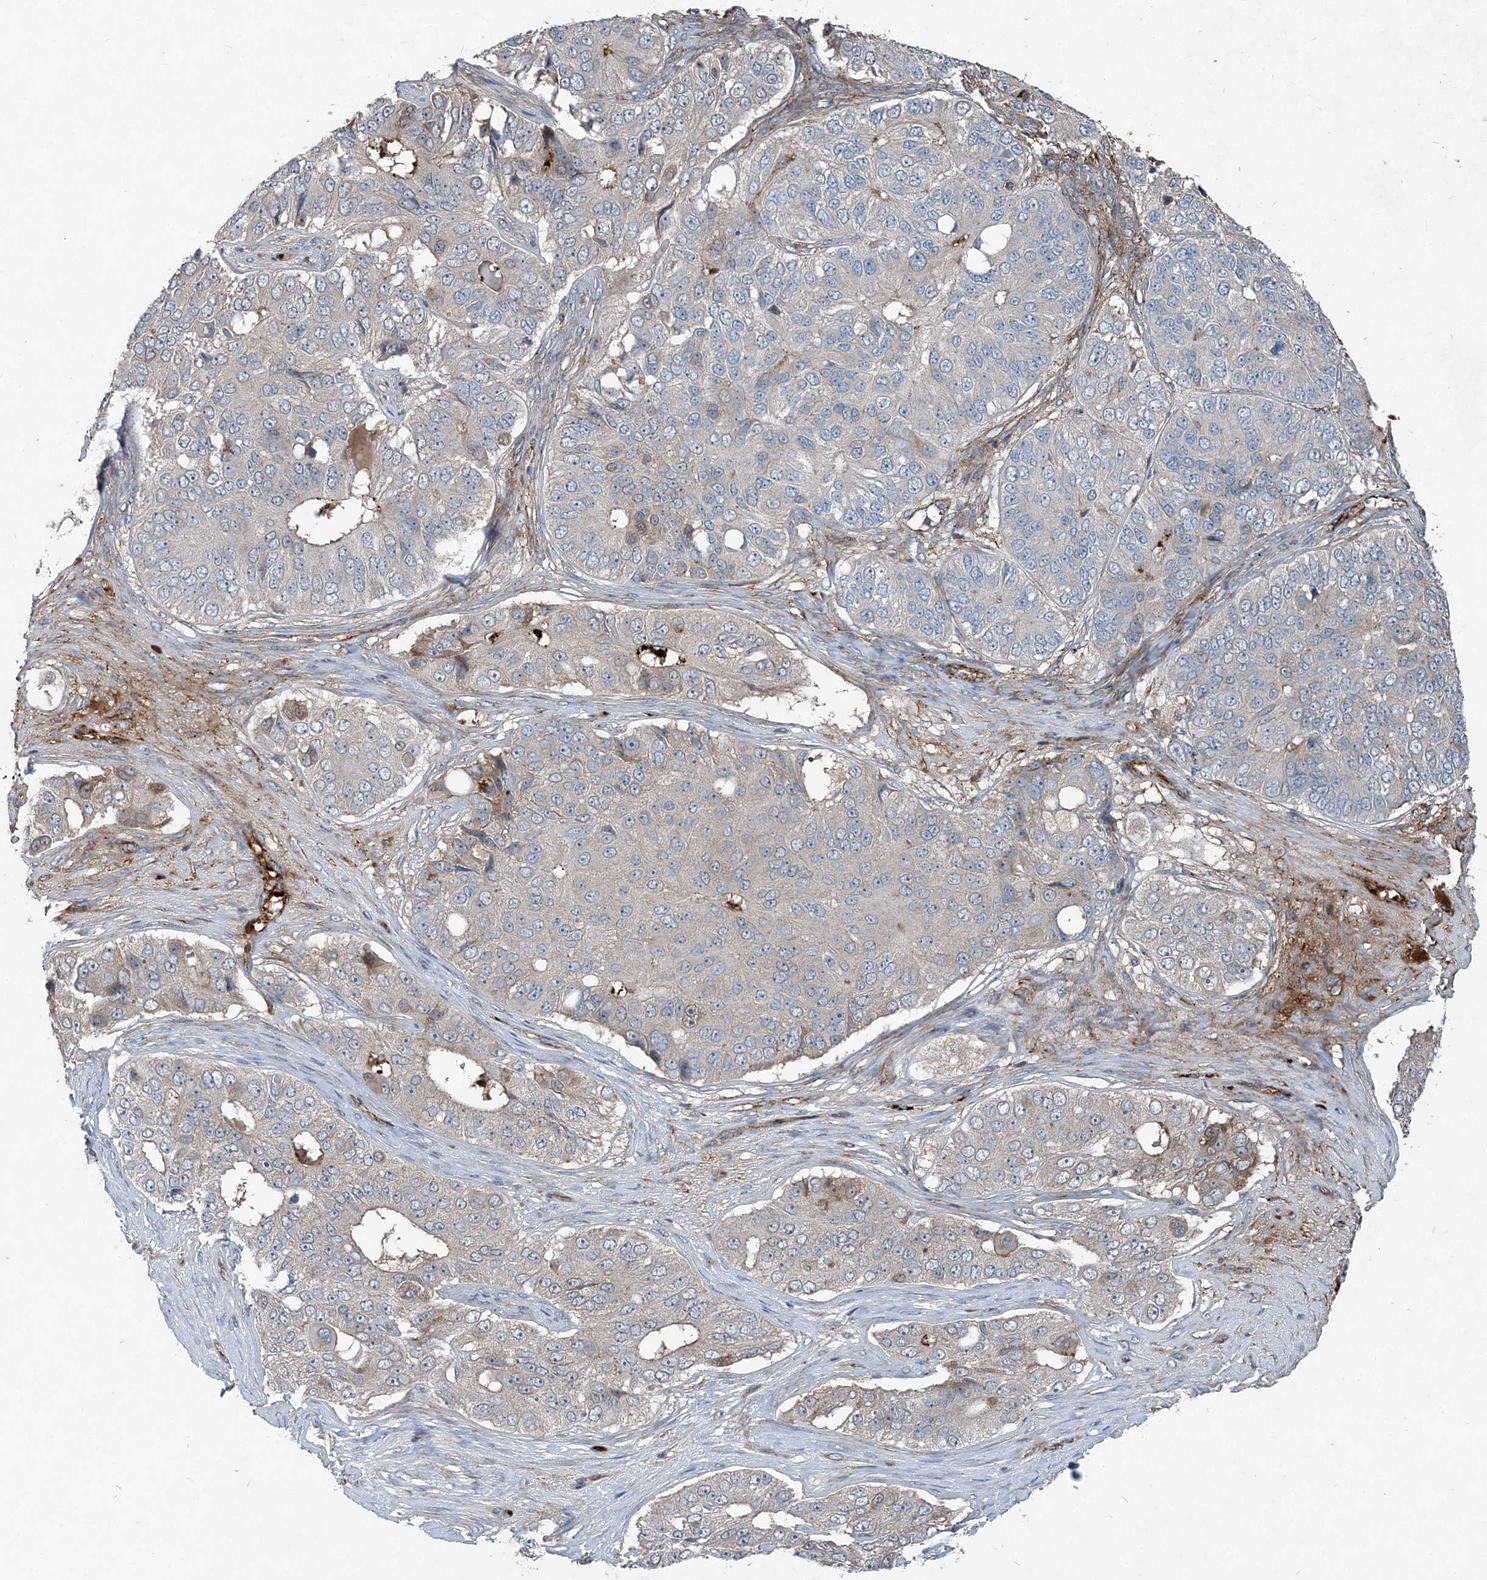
{"staining": {"intensity": "negative", "quantity": "none", "location": "none"}, "tissue": "ovarian cancer", "cell_type": "Tumor cells", "image_type": "cancer", "snomed": [{"axis": "morphology", "description": "Carcinoma, endometroid"}, {"axis": "topography", "description": "Ovary"}], "caption": "A micrograph of human ovarian cancer is negative for staining in tumor cells.", "gene": "ABHD14B", "patient": {"sex": "female", "age": 51}}